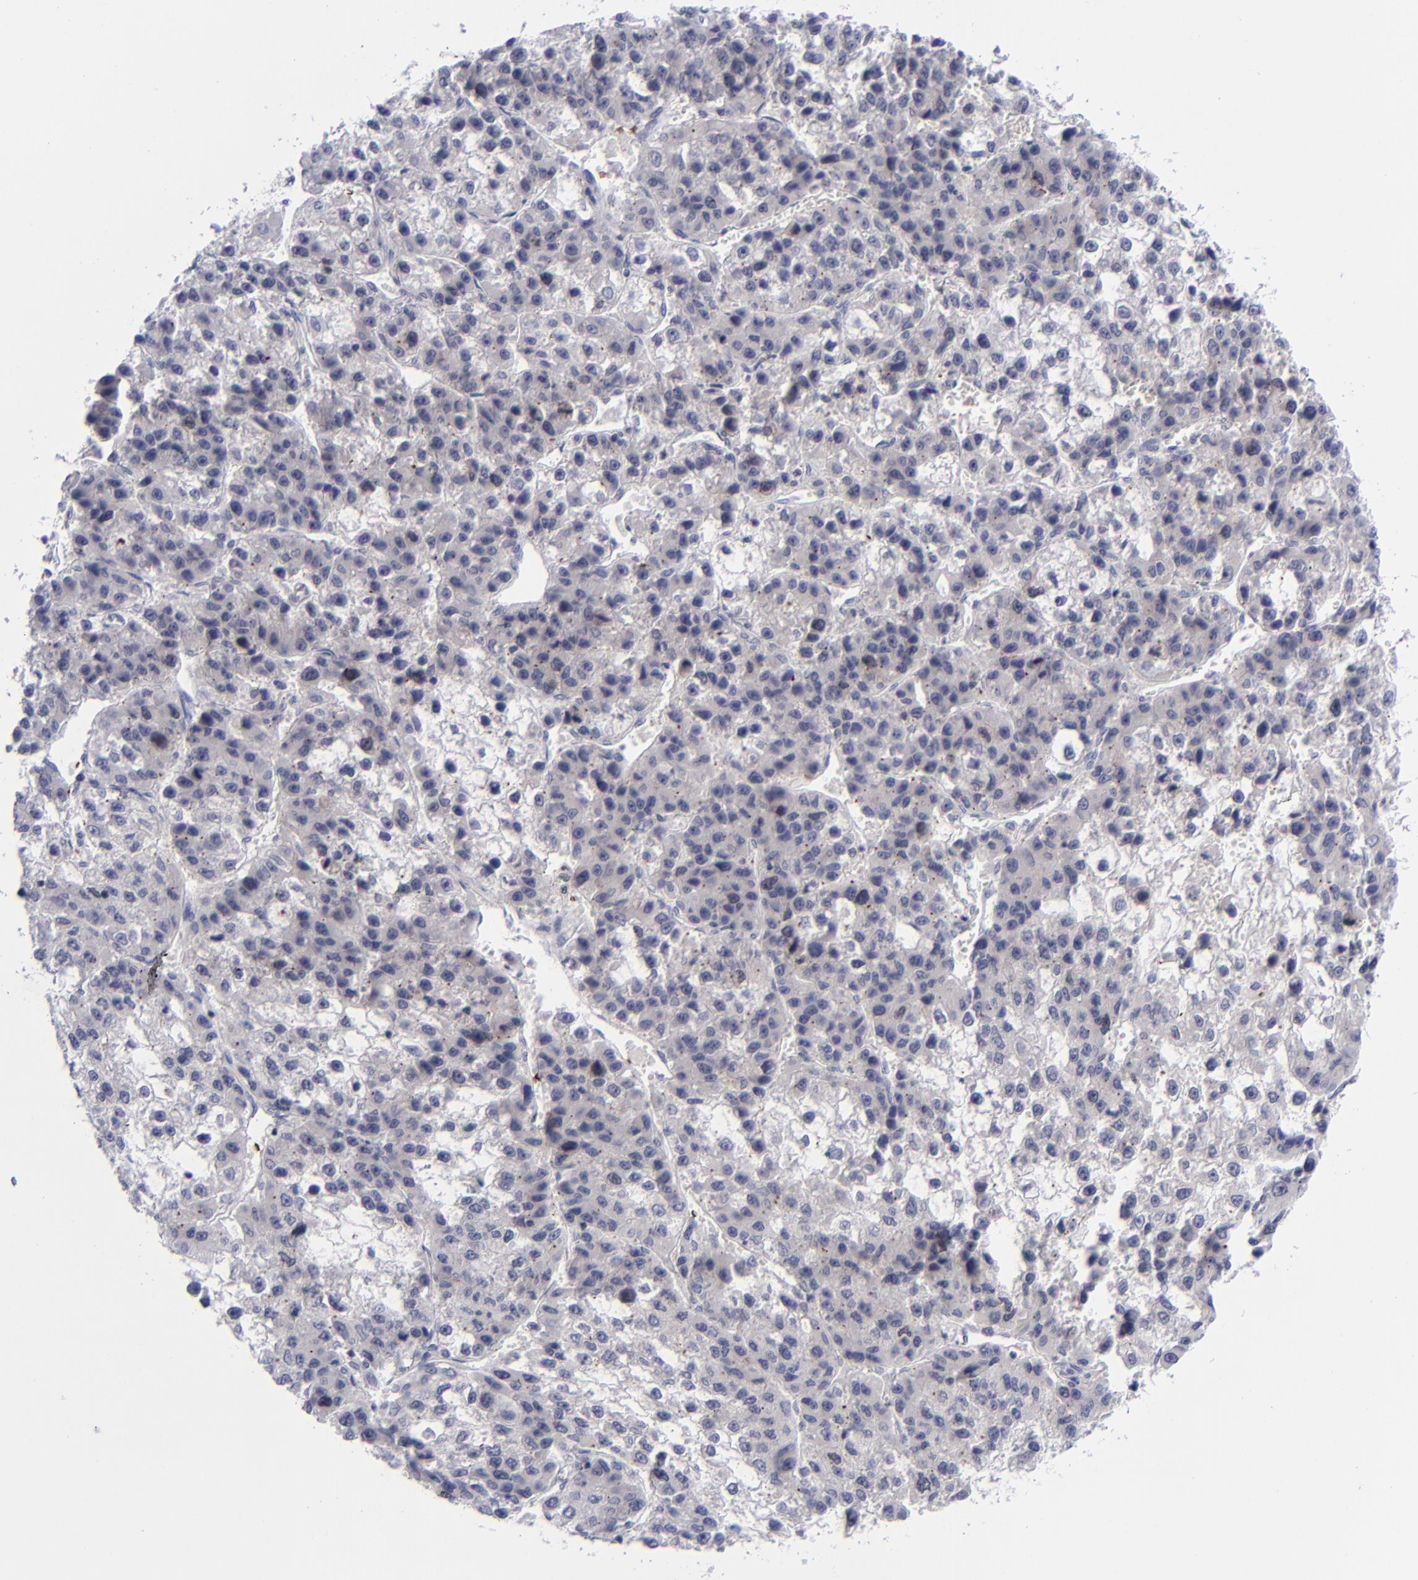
{"staining": {"intensity": "weak", "quantity": "<25%", "location": "nuclear"}, "tissue": "liver cancer", "cell_type": "Tumor cells", "image_type": "cancer", "snomed": [{"axis": "morphology", "description": "Carcinoma, Hepatocellular, NOS"}, {"axis": "topography", "description": "Liver"}], "caption": "This is an immunohistochemistry (IHC) micrograph of liver hepatocellular carcinoma. There is no staining in tumor cells.", "gene": "AURKA", "patient": {"sex": "female", "age": 66}}